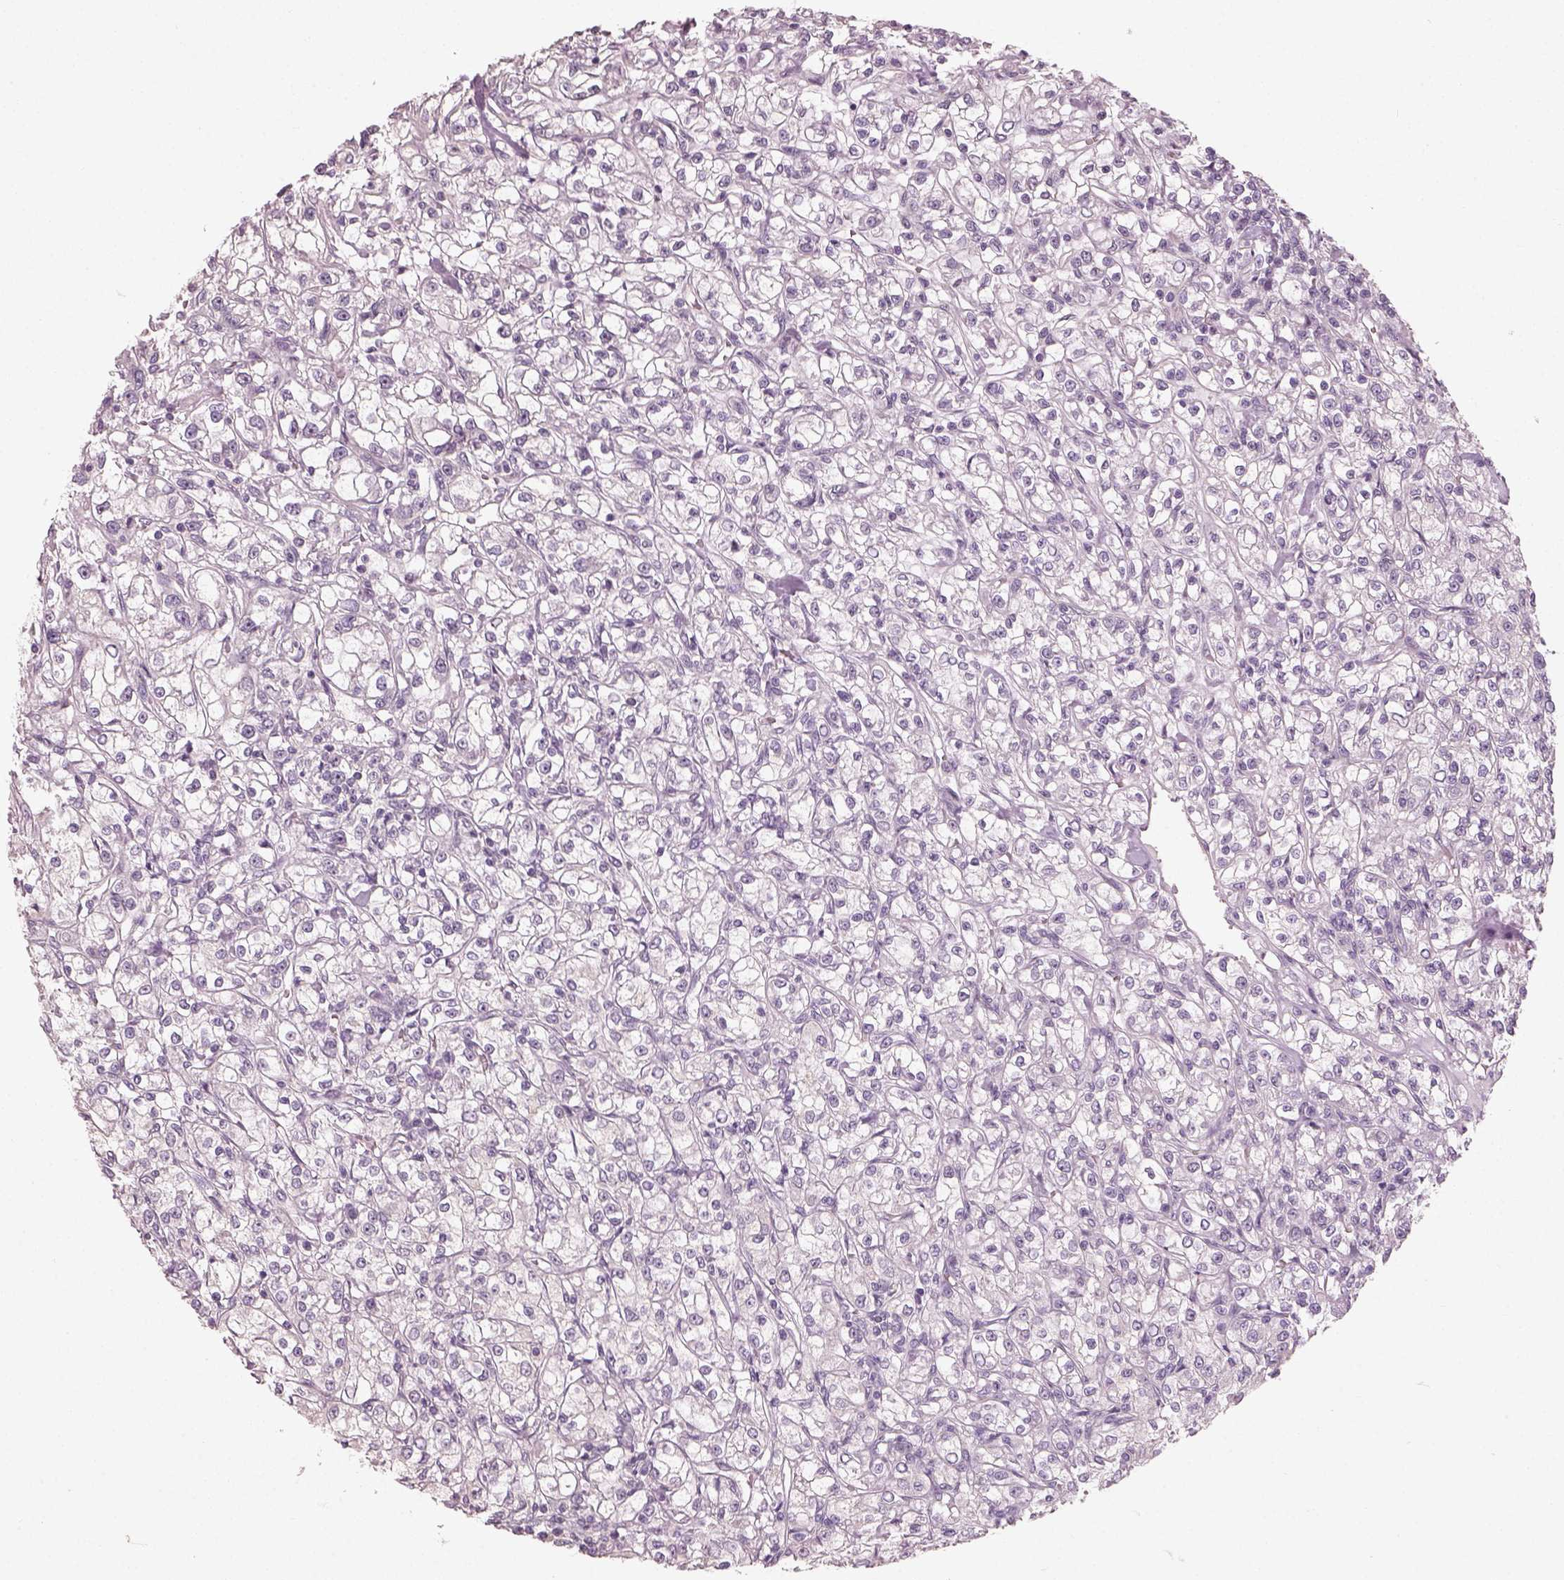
{"staining": {"intensity": "negative", "quantity": "none", "location": "none"}, "tissue": "renal cancer", "cell_type": "Tumor cells", "image_type": "cancer", "snomed": [{"axis": "morphology", "description": "Adenocarcinoma, NOS"}, {"axis": "topography", "description": "Kidney"}], "caption": "There is no significant positivity in tumor cells of adenocarcinoma (renal).", "gene": "CDS1", "patient": {"sex": "female", "age": 59}}